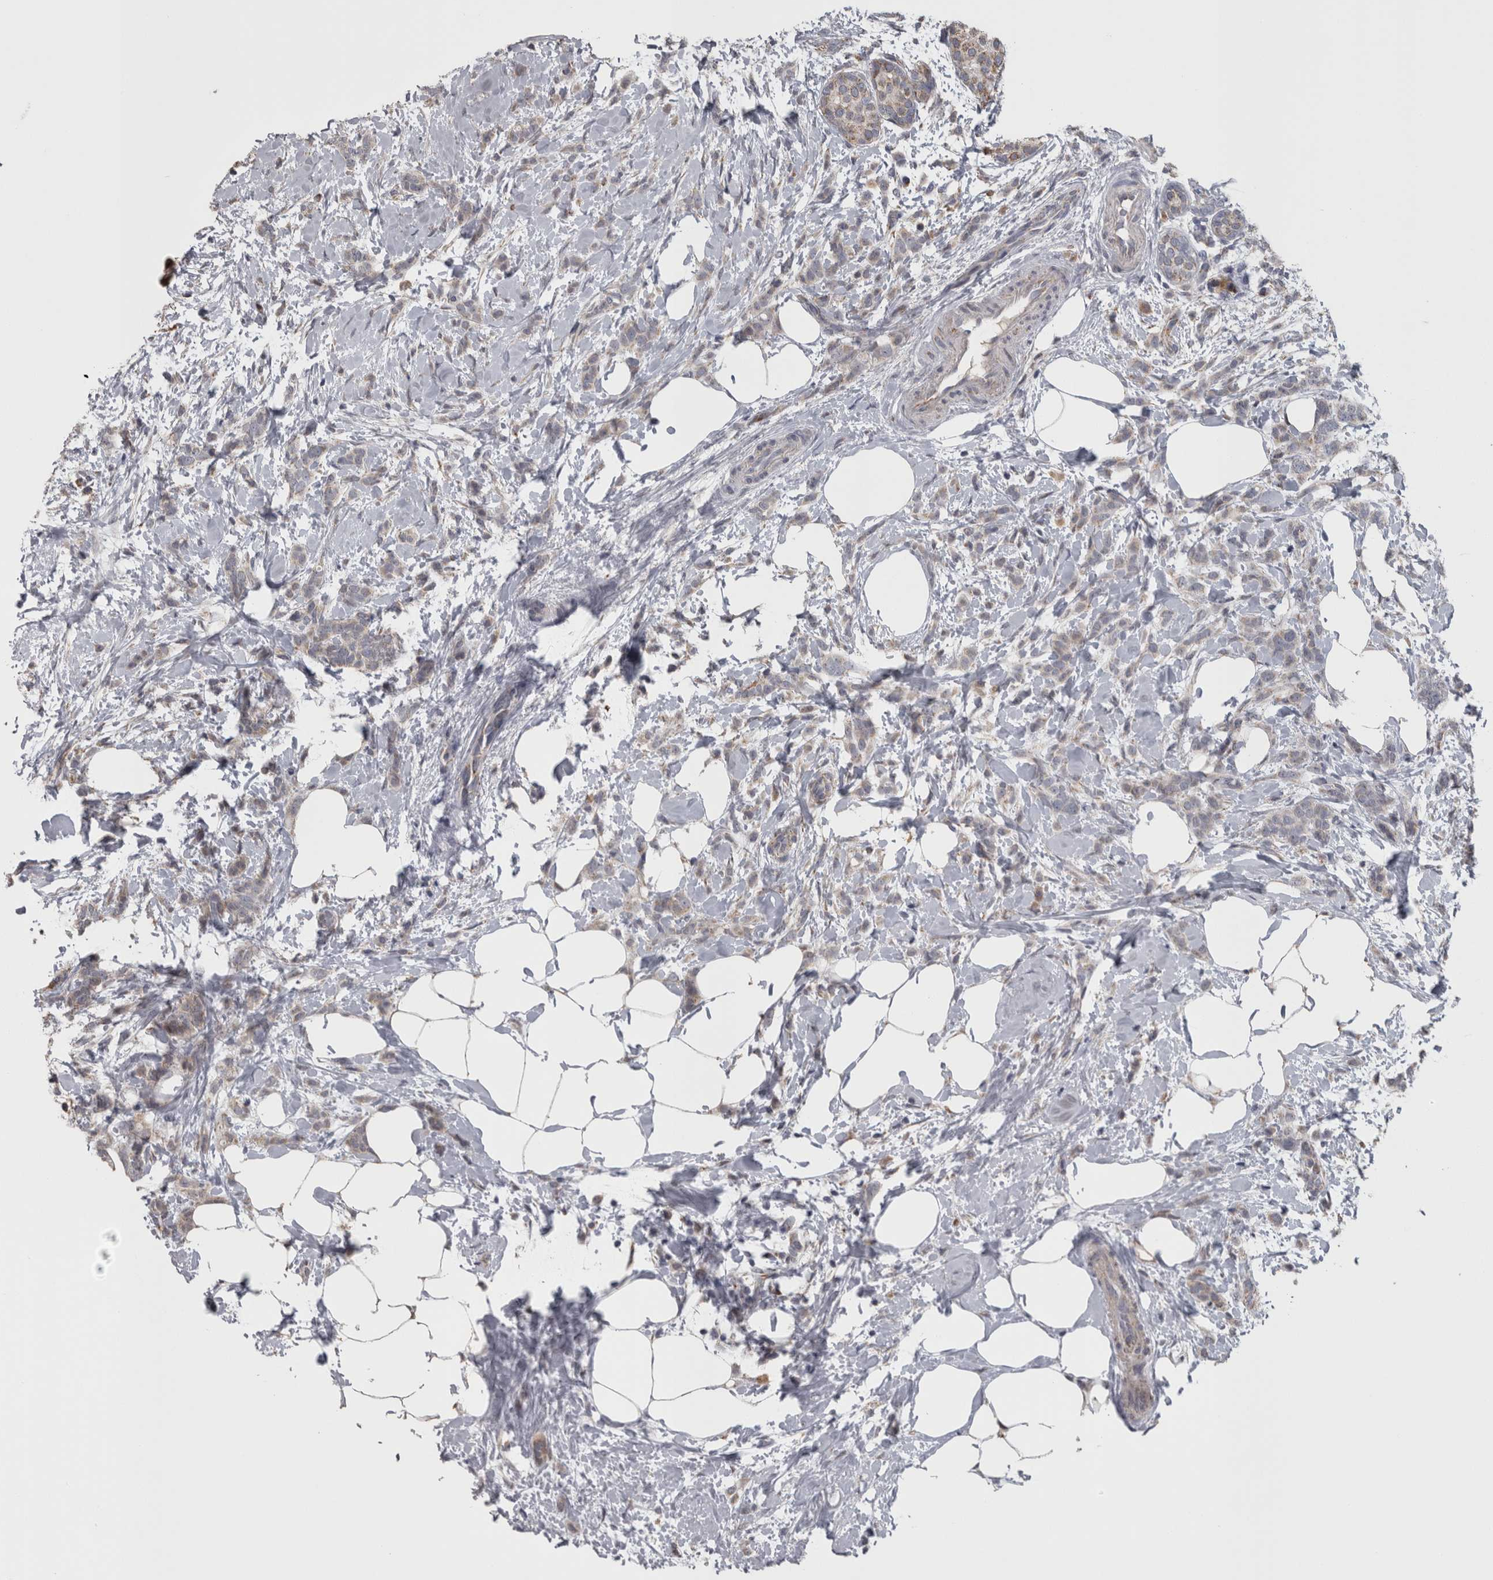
{"staining": {"intensity": "moderate", "quantity": "25%-75%", "location": "cytoplasmic/membranous"}, "tissue": "breast cancer", "cell_type": "Tumor cells", "image_type": "cancer", "snomed": [{"axis": "morphology", "description": "Lobular carcinoma, in situ"}, {"axis": "morphology", "description": "Lobular carcinoma"}, {"axis": "topography", "description": "Breast"}], "caption": "DAB immunohistochemical staining of human lobular carcinoma in situ (breast) shows moderate cytoplasmic/membranous protein positivity in about 25%-75% of tumor cells.", "gene": "DBT", "patient": {"sex": "female", "age": 41}}